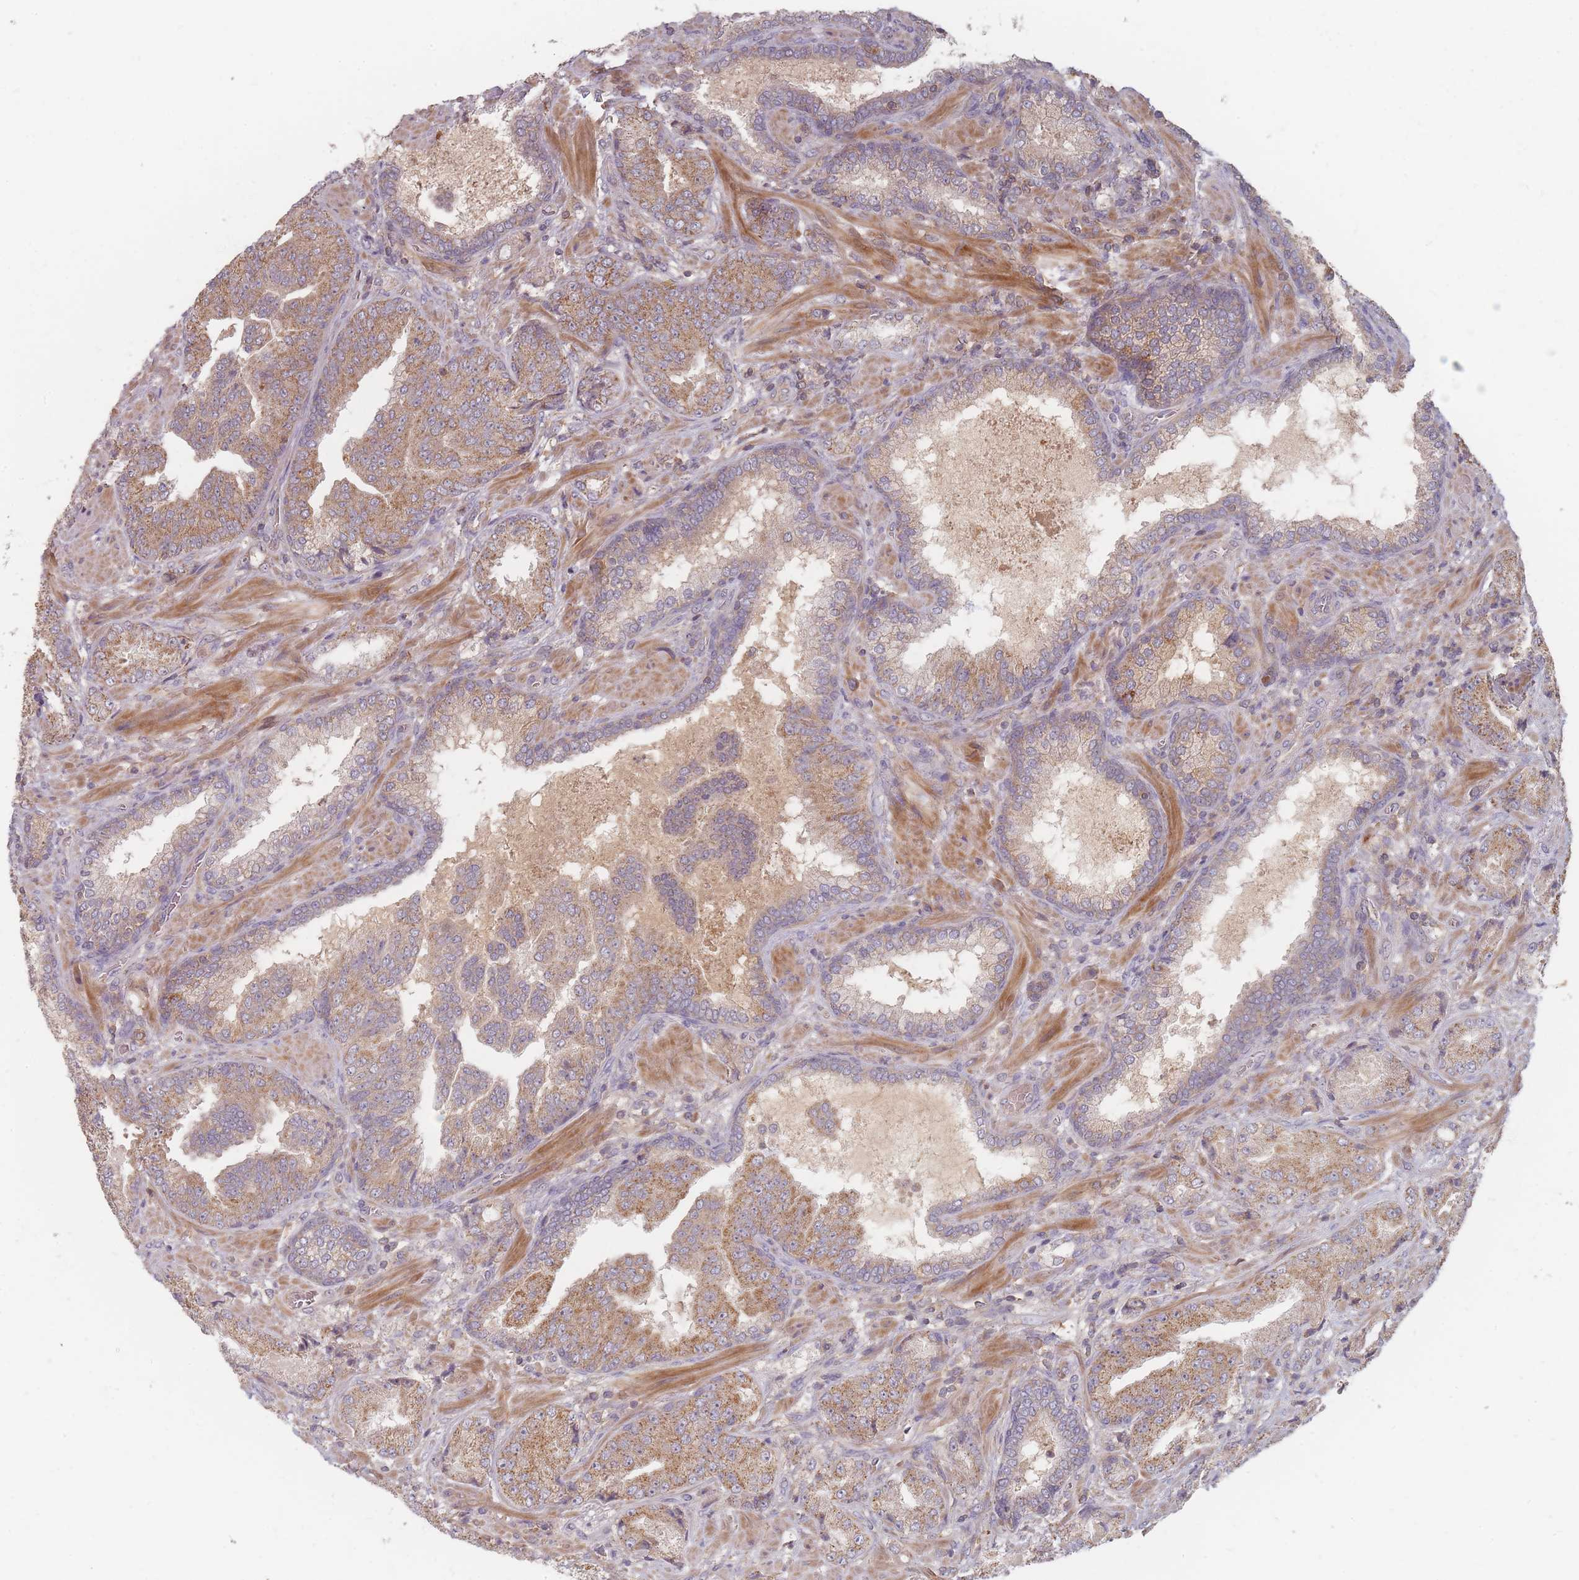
{"staining": {"intensity": "moderate", "quantity": "25%-75%", "location": "cytoplasmic/membranous"}, "tissue": "prostate cancer", "cell_type": "Tumor cells", "image_type": "cancer", "snomed": [{"axis": "morphology", "description": "Adenocarcinoma, High grade"}, {"axis": "topography", "description": "Prostate"}], "caption": "Prostate adenocarcinoma (high-grade) tissue exhibits moderate cytoplasmic/membranous staining in approximately 25%-75% of tumor cells (DAB IHC, brown staining for protein, blue staining for nuclei).", "gene": "SLC35F3", "patient": {"sex": "male", "age": 68}}